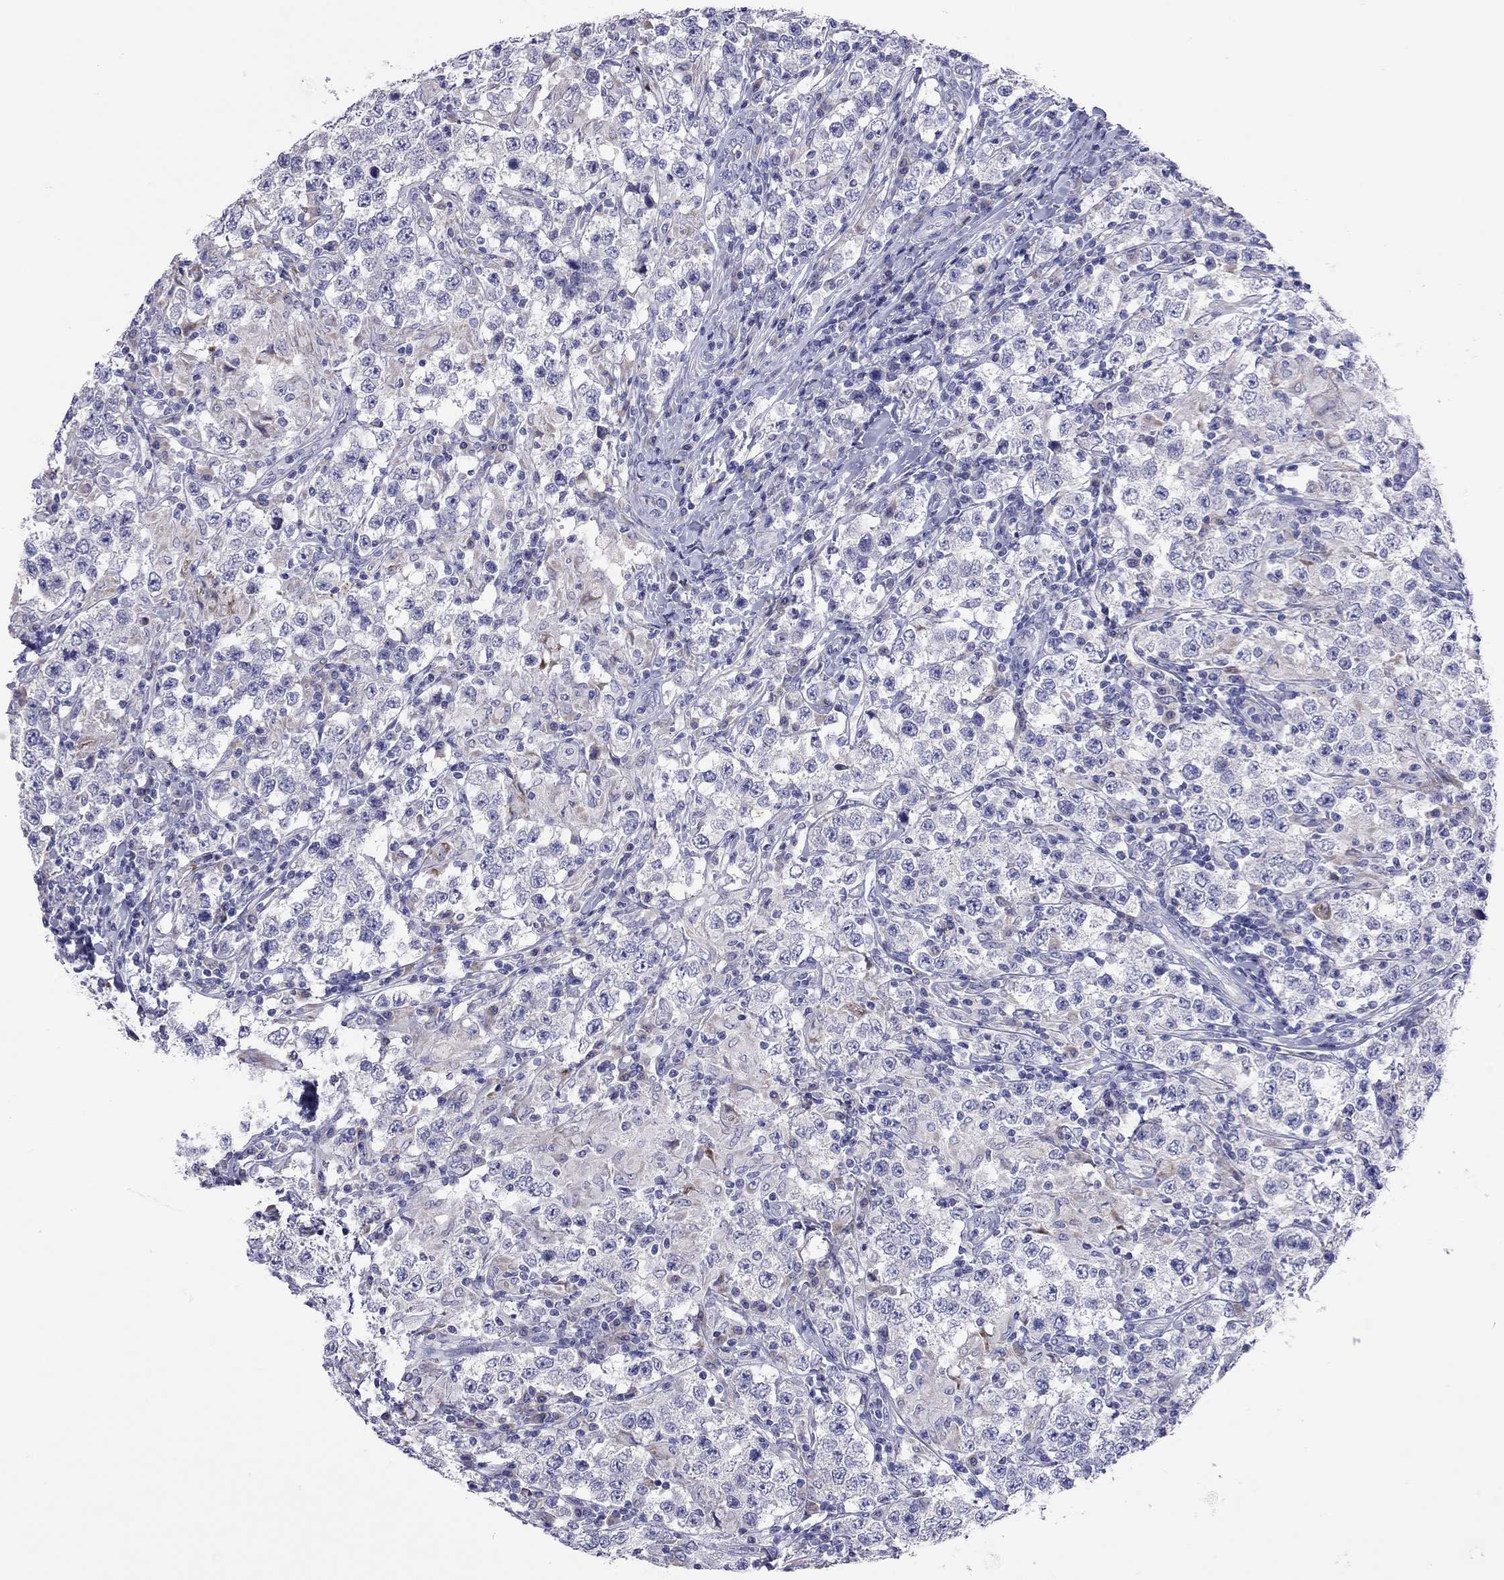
{"staining": {"intensity": "negative", "quantity": "none", "location": "none"}, "tissue": "testis cancer", "cell_type": "Tumor cells", "image_type": "cancer", "snomed": [{"axis": "morphology", "description": "Seminoma, NOS"}, {"axis": "morphology", "description": "Carcinoma, Embryonal, NOS"}, {"axis": "topography", "description": "Testis"}], "caption": "A high-resolution image shows IHC staining of testis cancer, which demonstrates no significant positivity in tumor cells.", "gene": "COL9A1", "patient": {"sex": "male", "age": 41}}